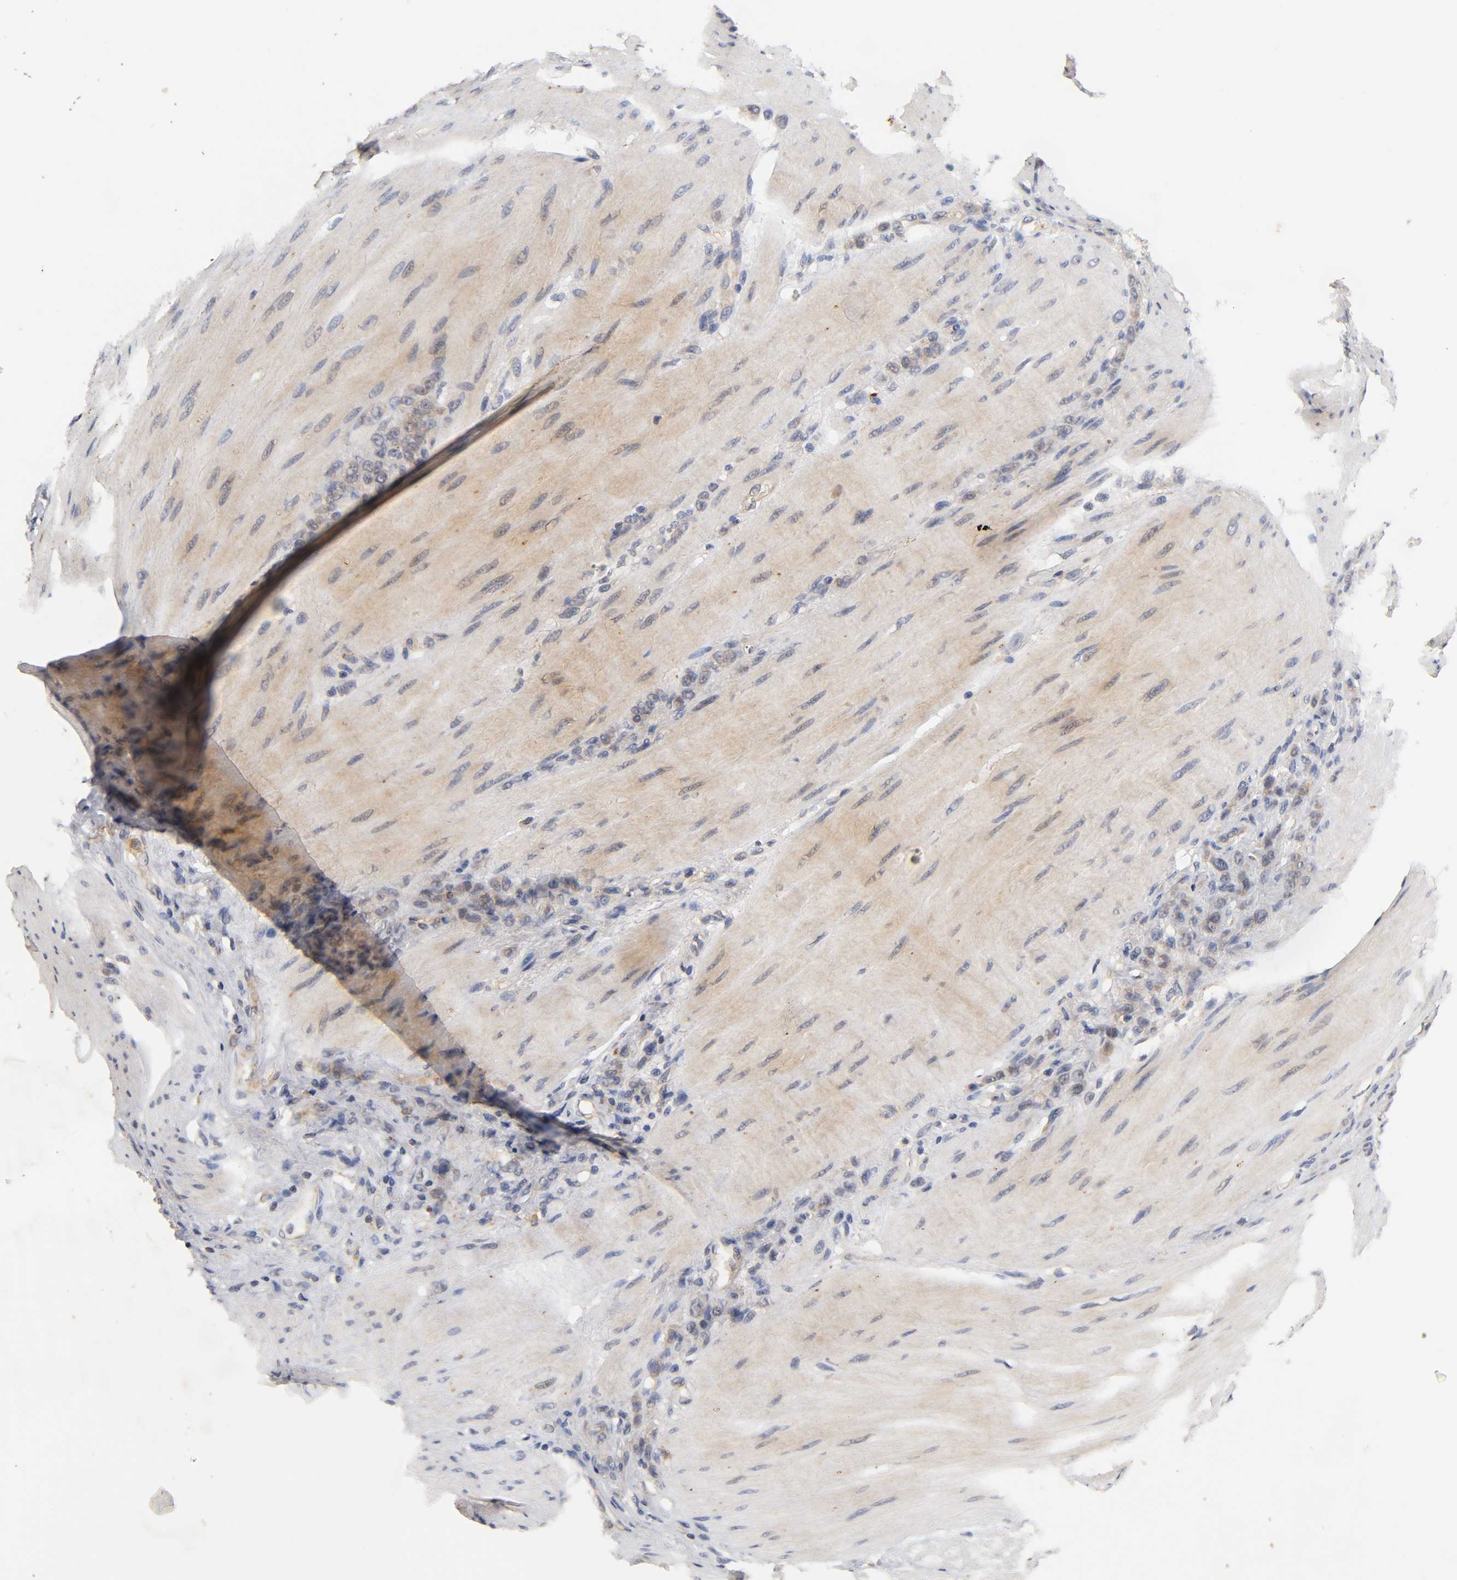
{"staining": {"intensity": "weak", "quantity": "<25%", "location": "cytoplasmic/membranous"}, "tissue": "stomach cancer", "cell_type": "Tumor cells", "image_type": "cancer", "snomed": [{"axis": "morphology", "description": "Adenocarcinoma, NOS"}, {"axis": "topography", "description": "Stomach"}], "caption": "IHC of adenocarcinoma (stomach) displays no expression in tumor cells.", "gene": "SCAP", "patient": {"sex": "male", "age": 82}}